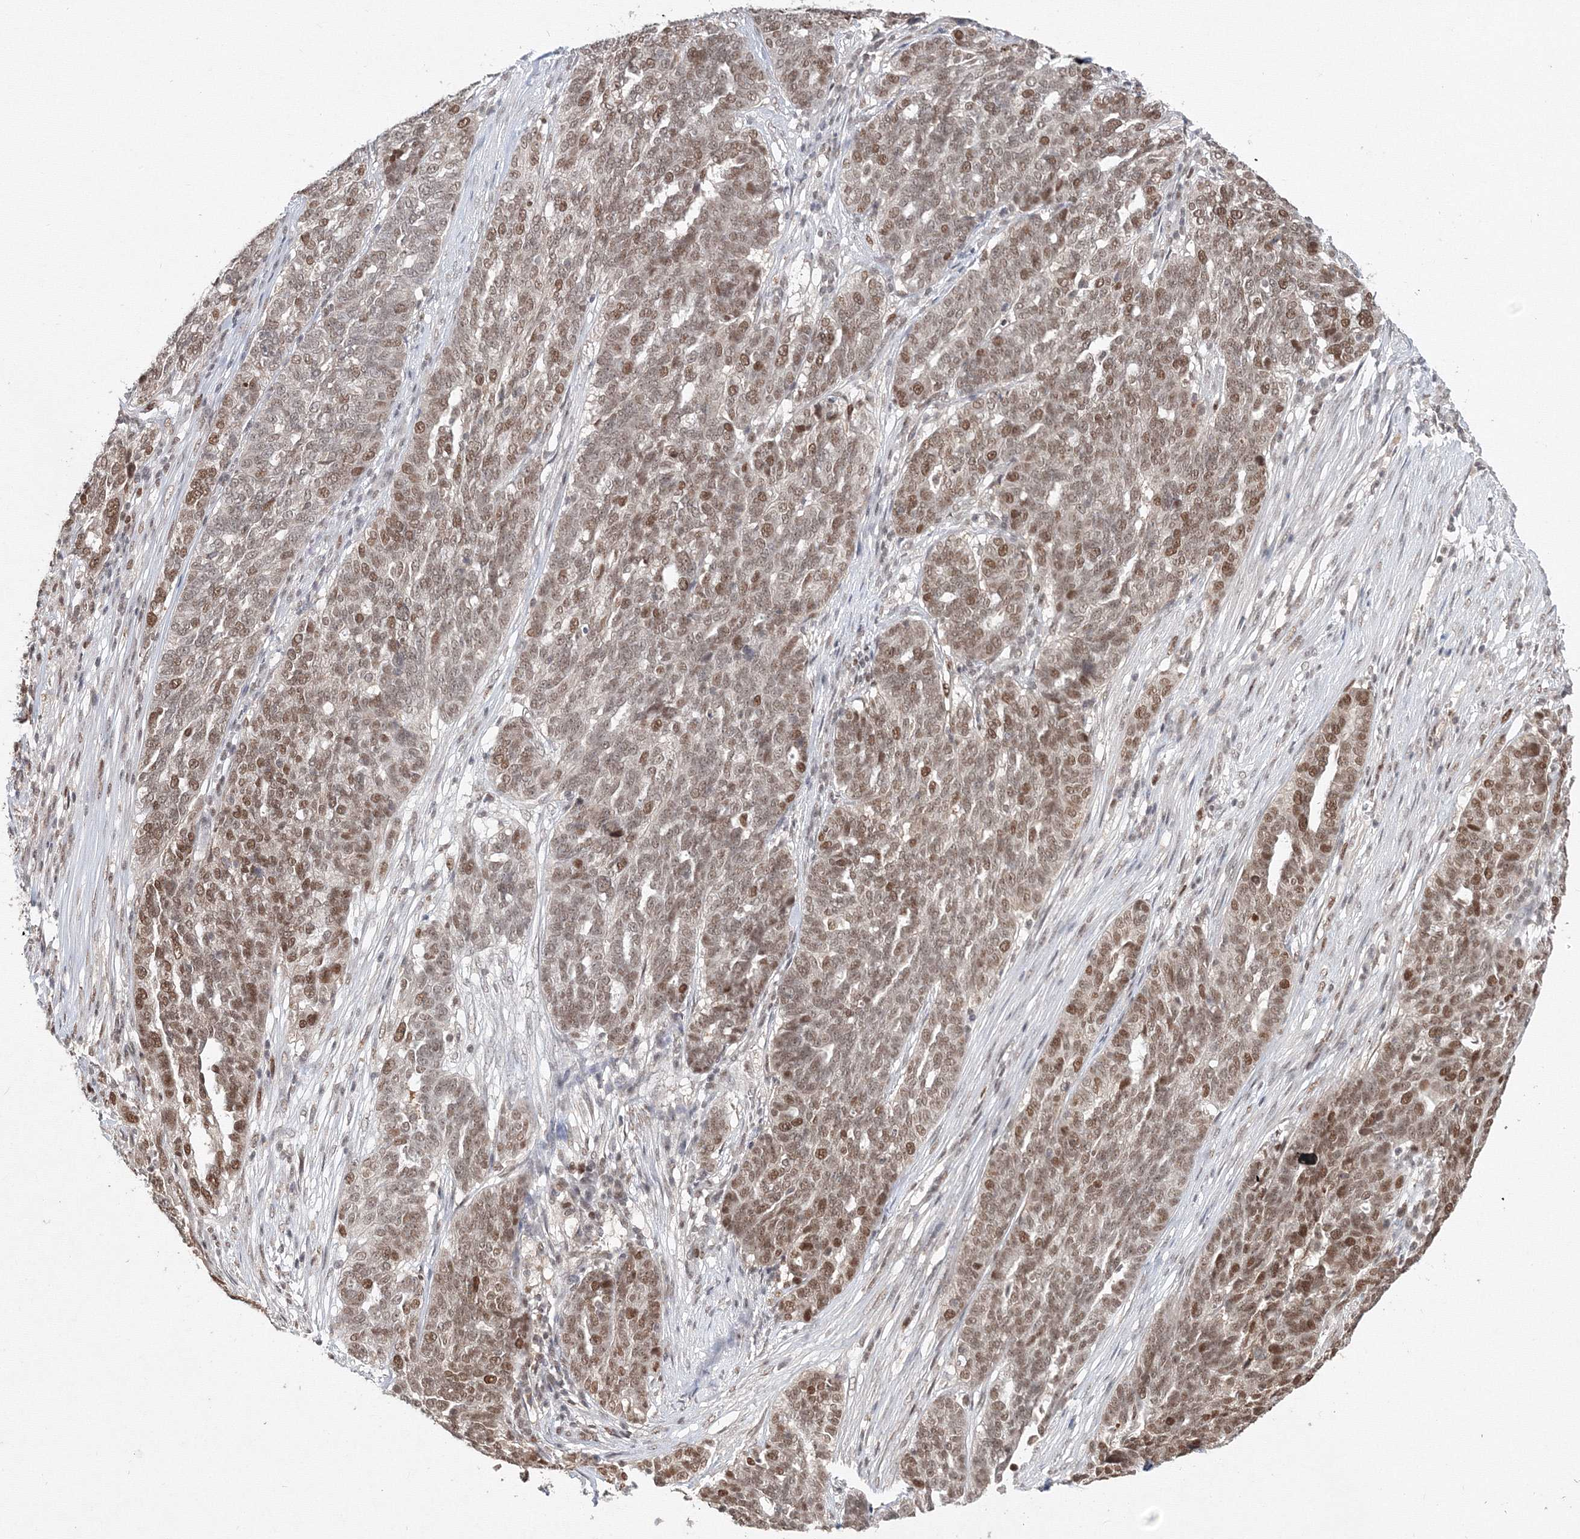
{"staining": {"intensity": "moderate", "quantity": ">75%", "location": "nuclear"}, "tissue": "ovarian cancer", "cell_type": "Tumor cells", "image_type": "cancer", "snomed": [{"axis": "morphology", "description": "Cystadenocarcinoma, serous, NOS"}, {"axis": "topography", "description": "Ovary"}], "caption": "Moderate nuclear protein staining is identified in about >75% of tumor cells in ovarian cancer (serous cystadenocarcinoma).", "gene": "IWS1", "patient": {"sex": "female", "age": 59}}